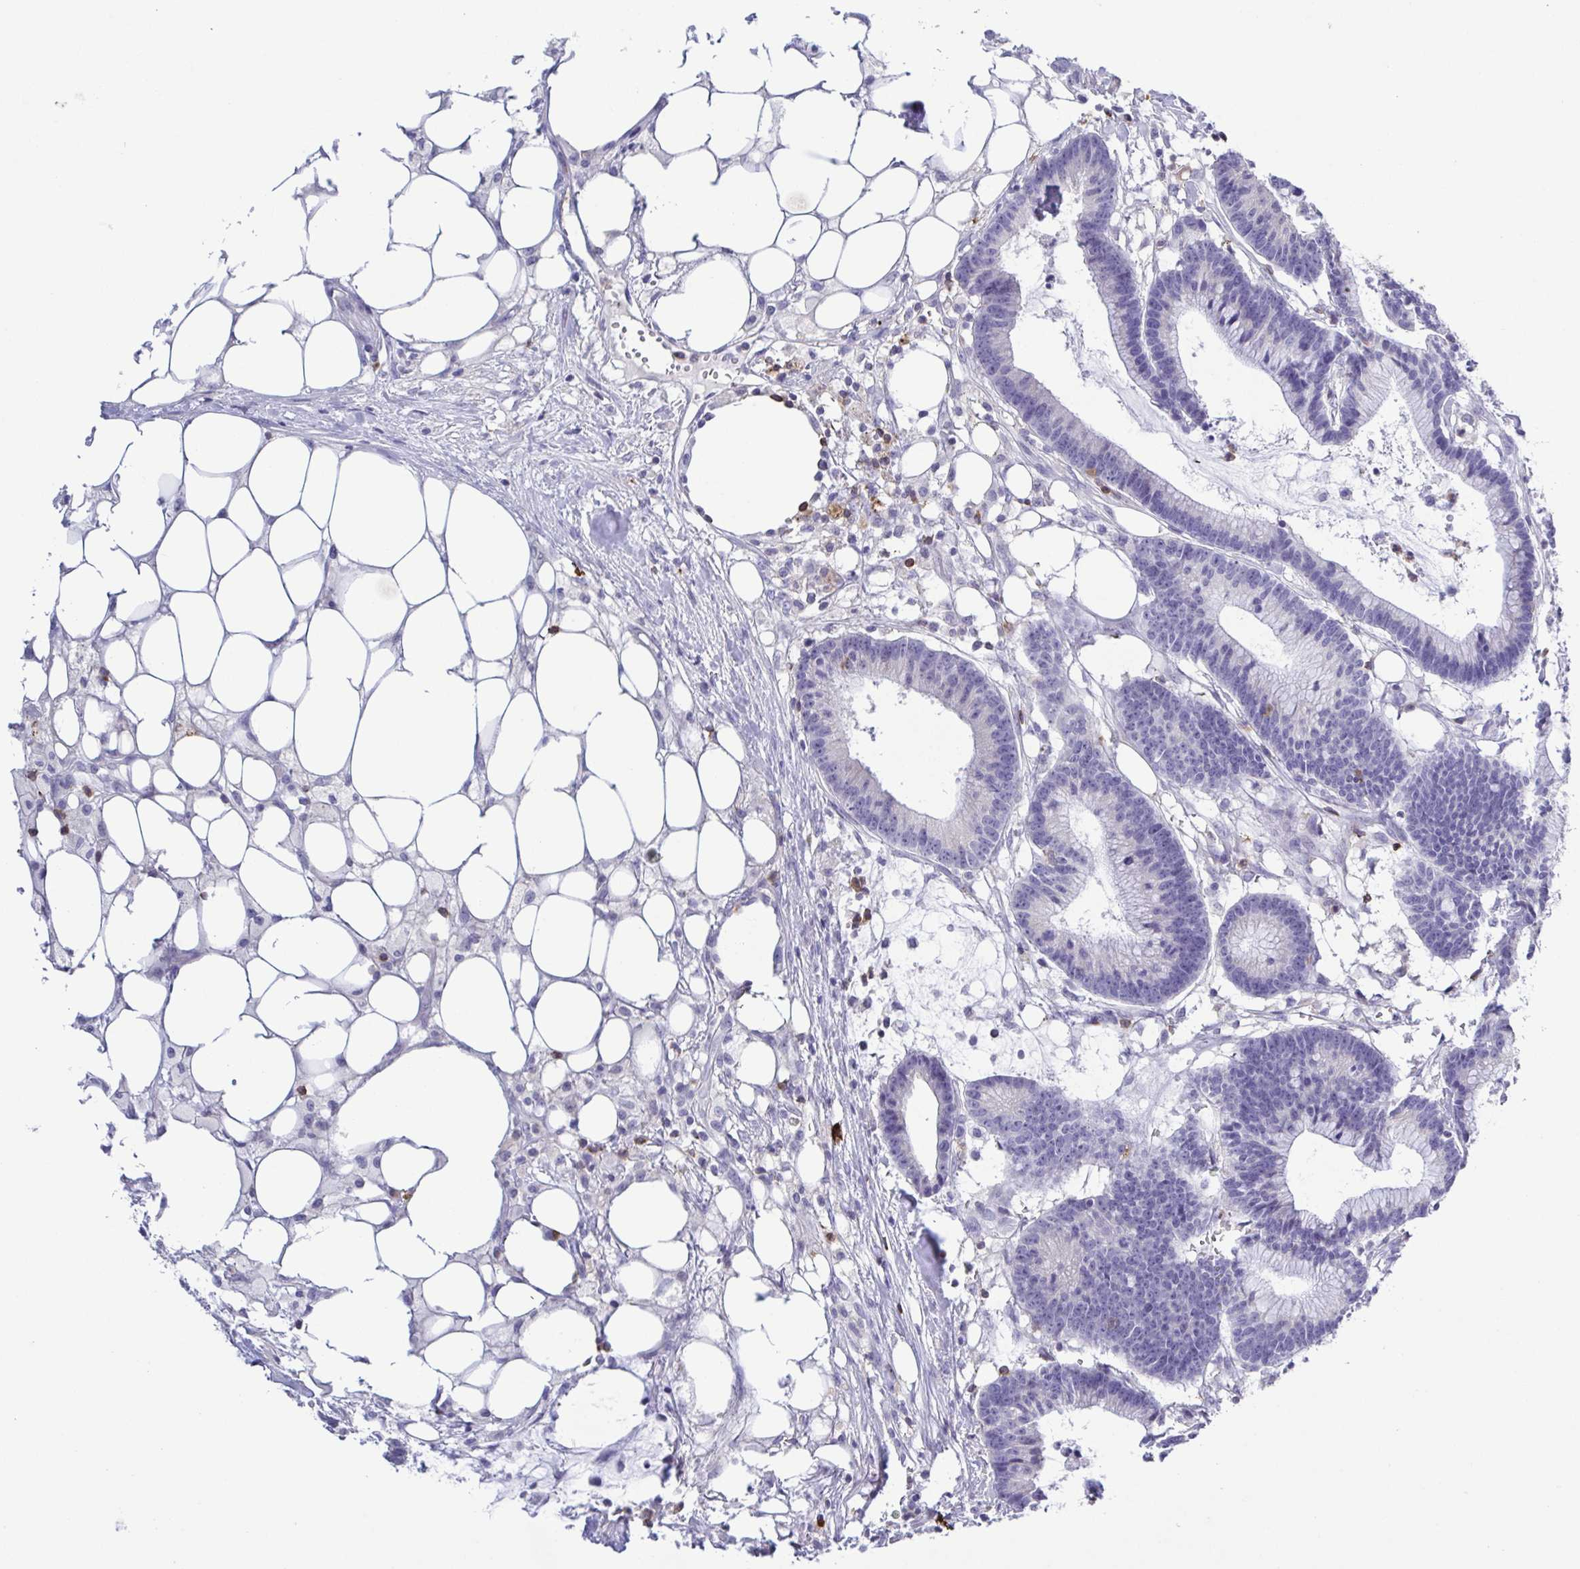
{"staining": {"intensity": "negative", "quantity": "none", "location": "none"}, "tissue": "colorectal cancer", "cell_type": "Tumor cells", "image_type": "cancer", "snomed": [{"axis": "morphology", "description": "Adenocarcinoma, NOS"}, {"axis": "topography", "description": "Colon"}], "caption": "A histopathology image of colorectal adenocarcinoma stained for a protein exhibits no brown staining in tumor cells. (DAB (3,3'-diaminobenzidine) immunohistochemistry visualized using brightfield microscopy, high magnification).", "gene": "PGLYRP1", "patient": {"sex": "female", "age": 78}}